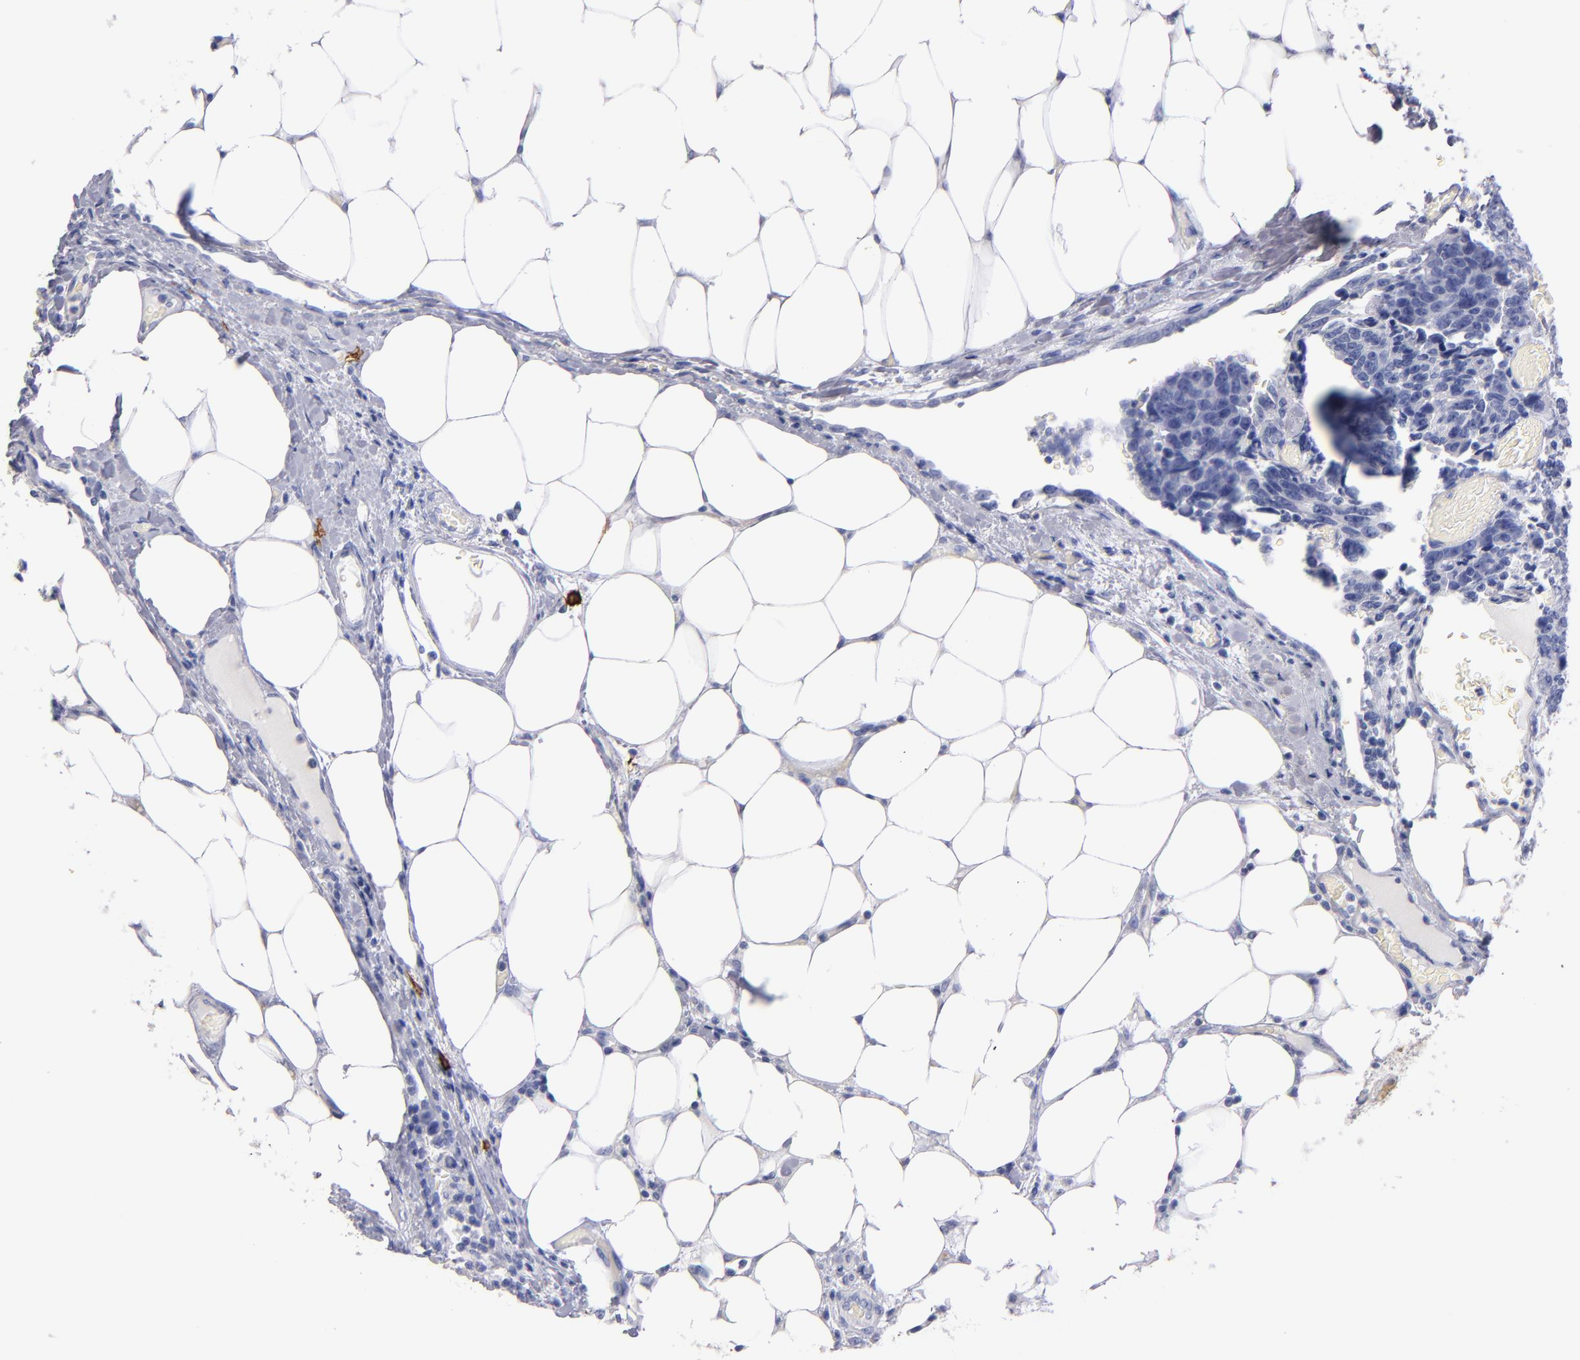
{"staining": {"intensity": "negative", "quantity": "none", "location": "none"}, "tissue": "colorectal cancer", "cell_type": "Tumor cells", "image_type": "cancer", "snomed": [{"axis": "morphology", "description": "Adenocarcinoma, NOS"}, {"axis": "topography", "description": "Colon"}], "caption": "Micrograph shows no protein positivity in tumor cells of colorectal cancer tissue.", "gene": "KIT", "patient": {"sex": "female", "age": 86}}